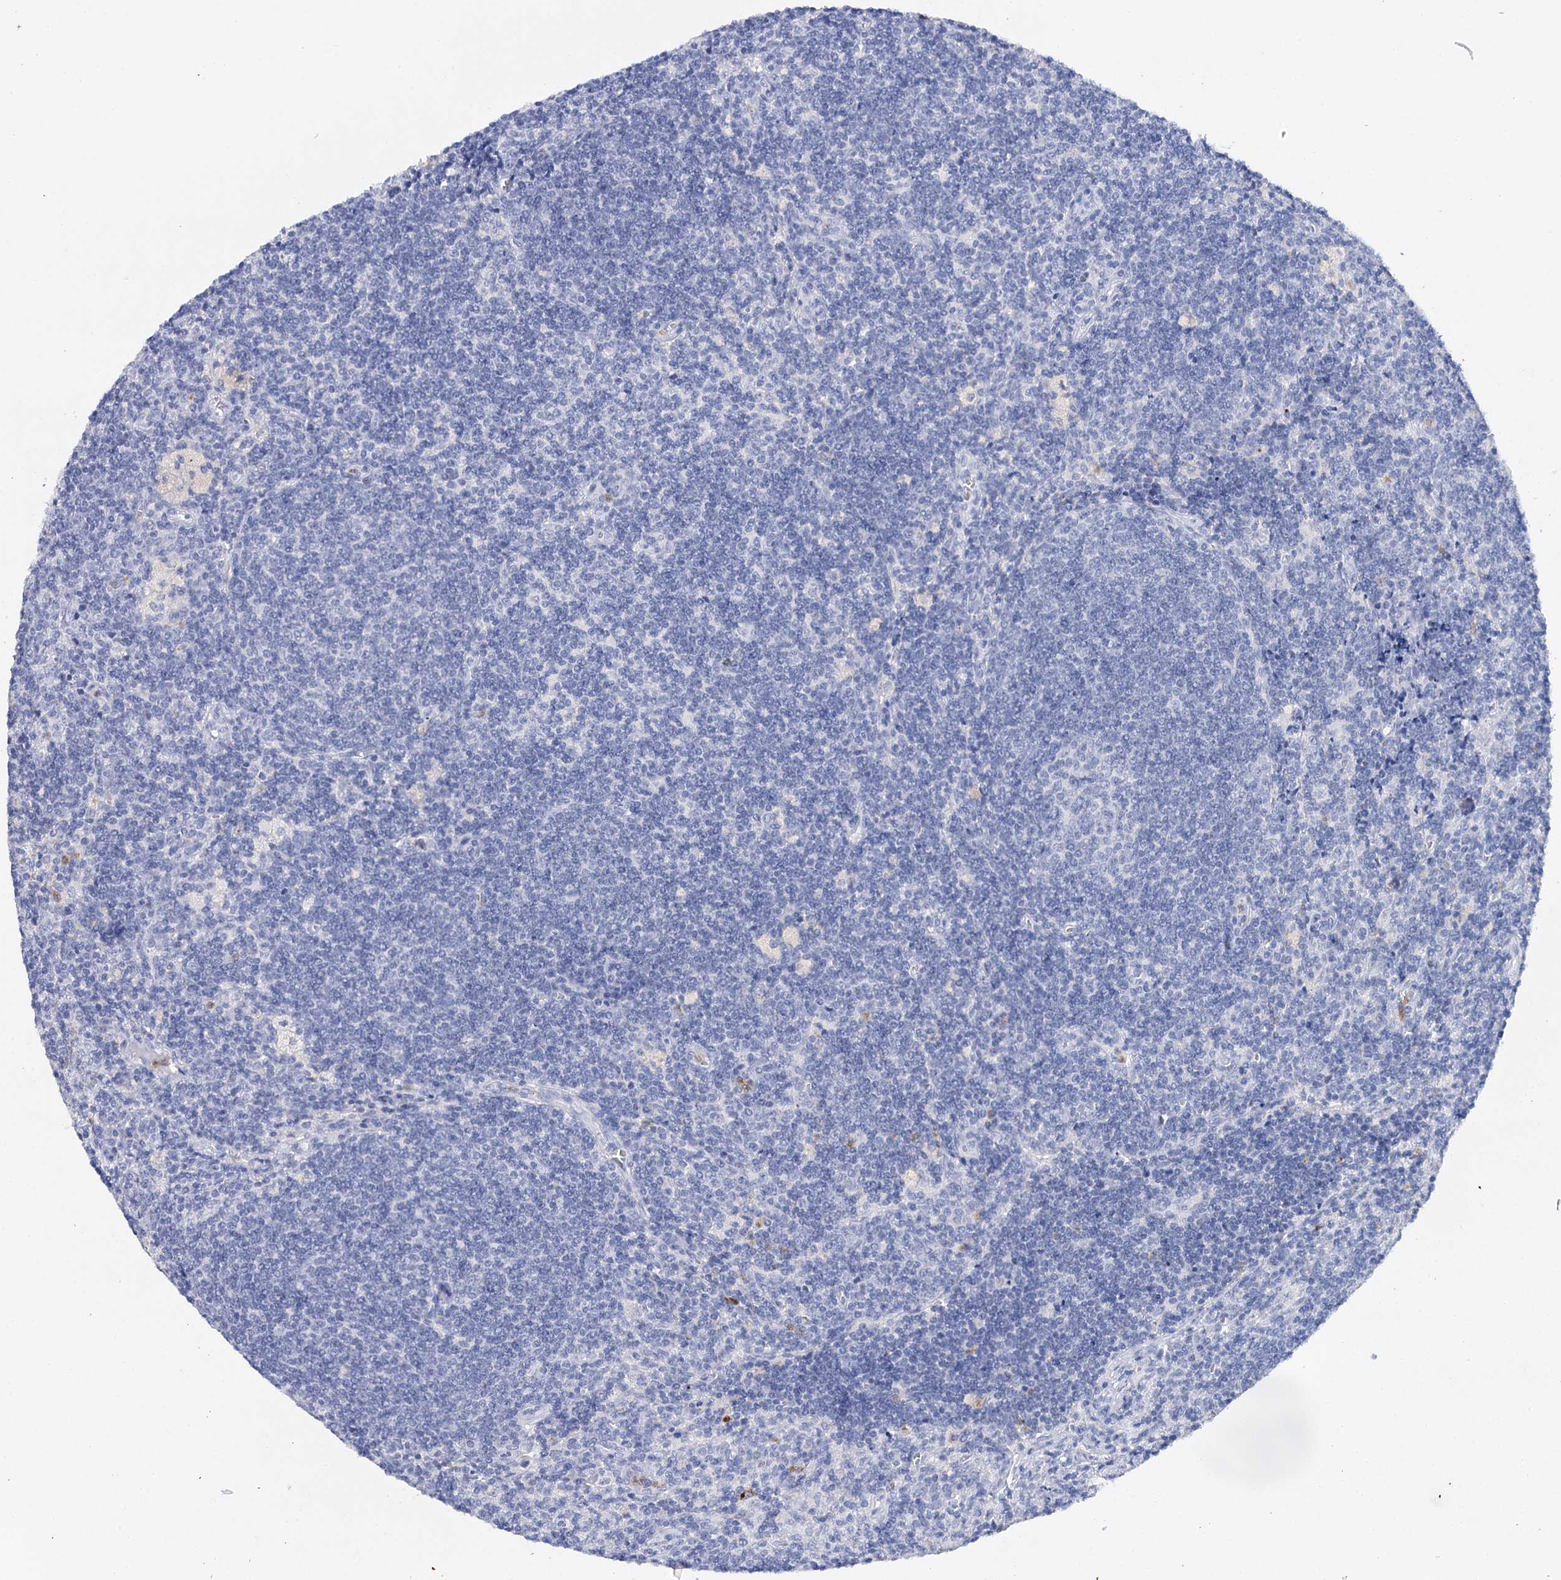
{"staining": {"intensity": "negative", "quantity": "none", "location": "none"}, "tissue": "lymph node", "cell_type": "Germinal center cells", "image_type": "normal", "snomed": [{"axis": "morphology", "description": "Normal tissue, NOS"}, {"axis": "topography", "description": "Lymph node"}], "caption": "Histopathology image shows no protein expression in germinal center cells of benign lymph node.", "gene": "CEACAM8", "patient": {"sex": "male", "age": 69}}